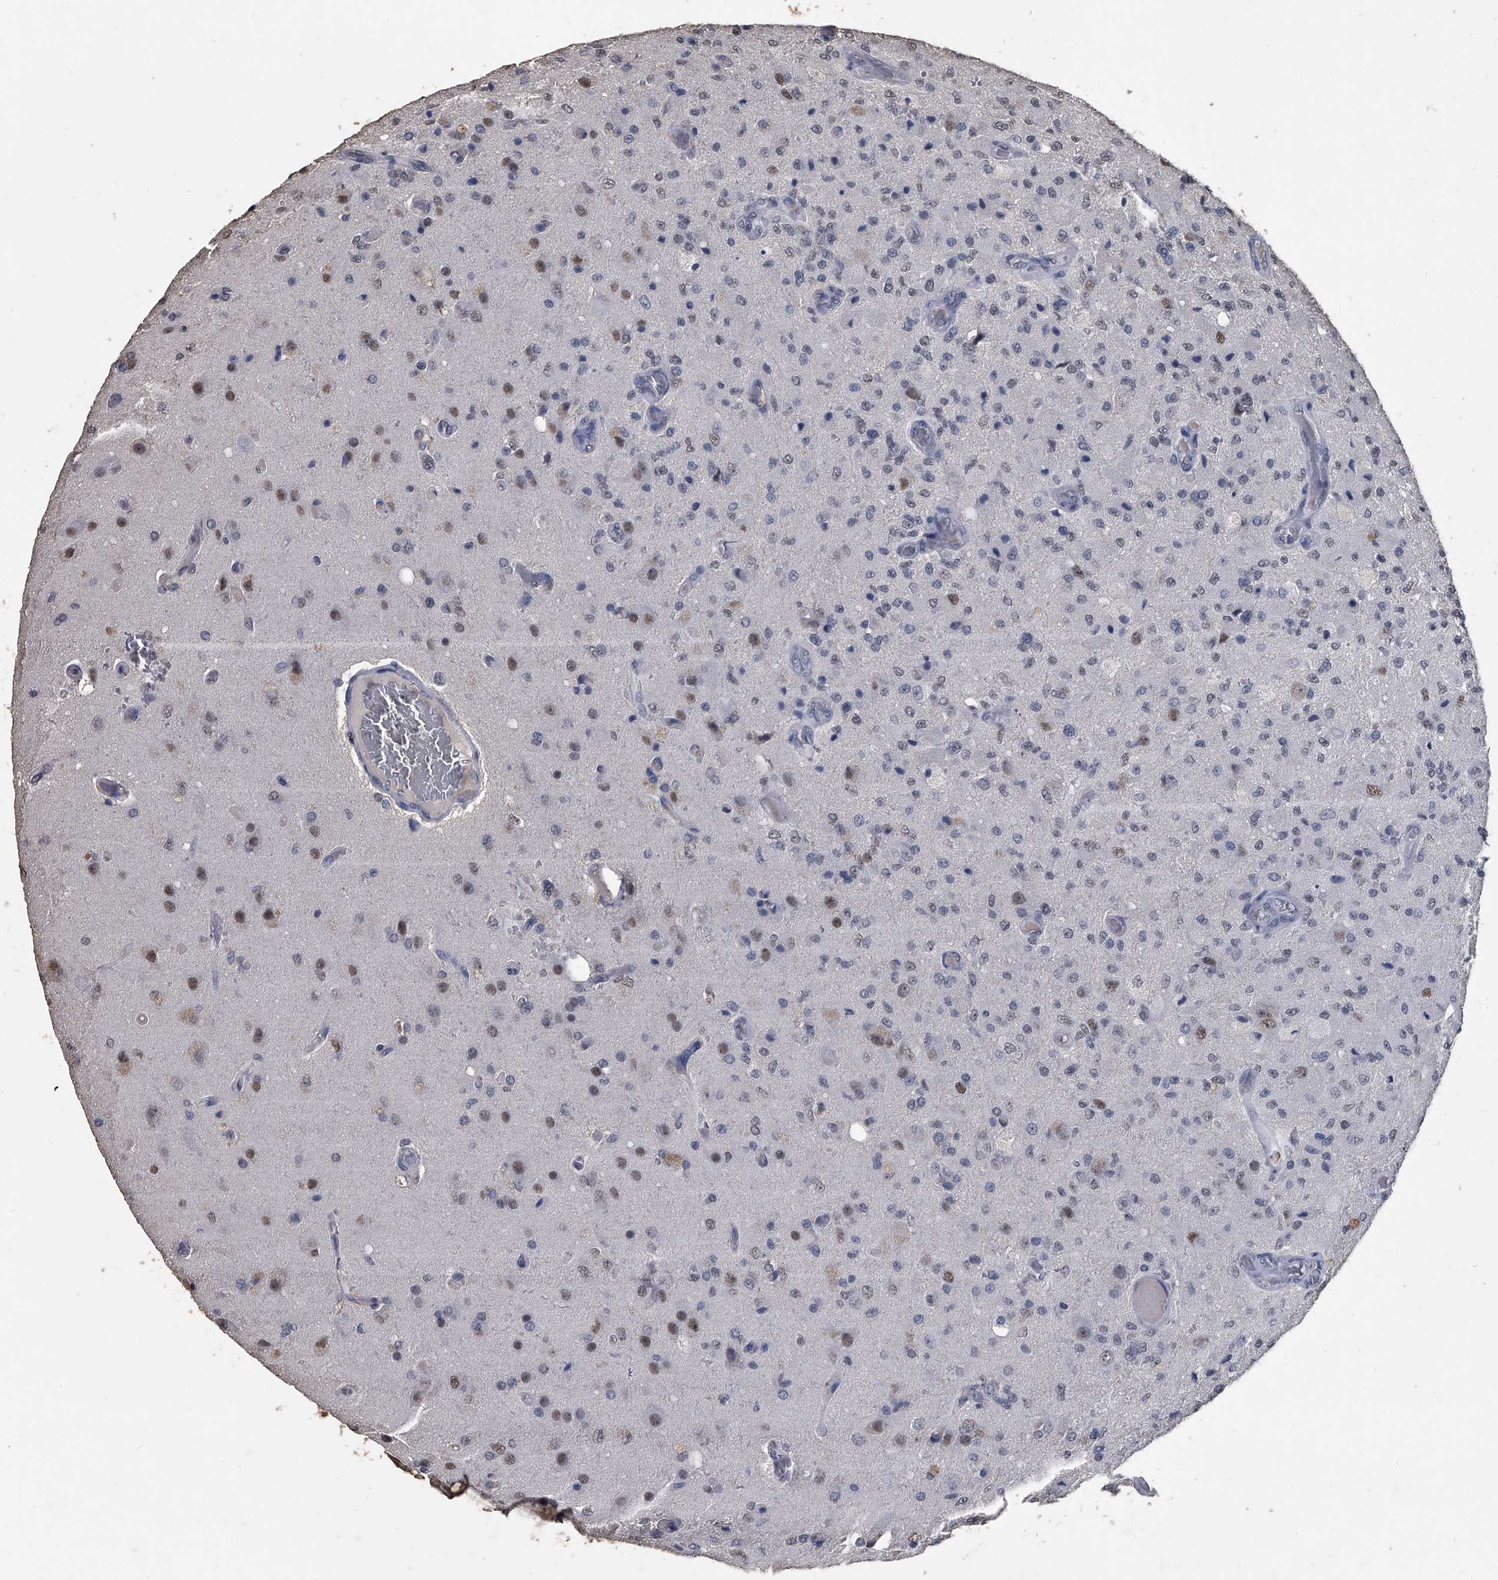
{"staining": {"intensity": "weak", "quantity": "<25%", "location": "nuclear"}, "tissue": "glioma", "cell_type": "Tumor cells", "image_type": "cancer", "snomed": [{"axis": "morphology", "description": "Normal tissue, NOS"}, {"axis": "morphology", "description": "Glioma, malignant, High grade"}, {"axis": "topography", "description": "Cerebral cortex"}], "caption": "Tumor cells show no significant protein expression in glioma.", "gene": "MATR3", "patient": {"sex": "male", "age": 77}}